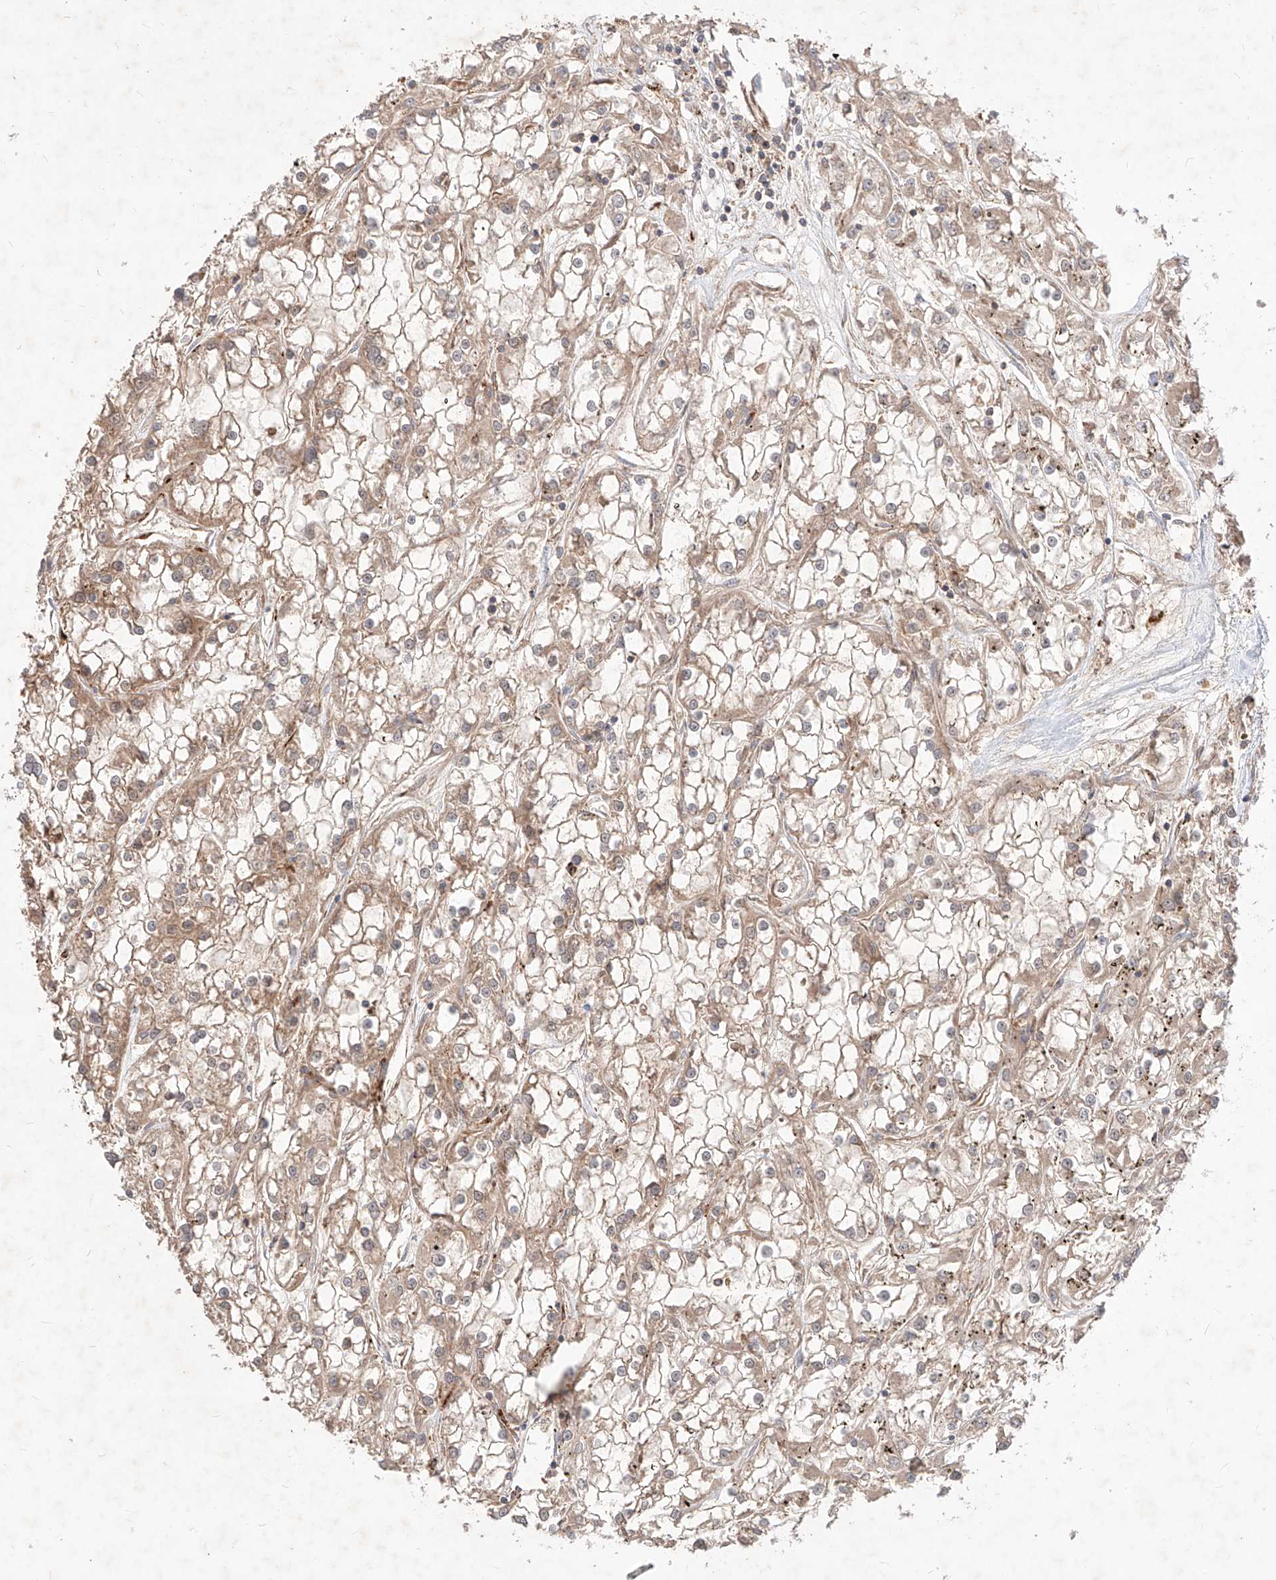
{"staining": {"intensity": "weak", "quantity": ">75%", "location": "cytoplasmic/membranous"}, "tissue": "renal cancer", "cell_type": "Tumor cells", "image_type": "cancer", "snomed": [{"axis": "morphology", "description": "Adenocarcinoma, NOS"}, {"axis": "topography", "description": "Kidney"}], "caption": "IHC of renal adenocarcinoma demonstrates low levels of weak cytoplasmic/membranous positivity in about >75% of tumor cells.", "gene": "TSNAX", "patient": {"sex": "female", "age": 52}}